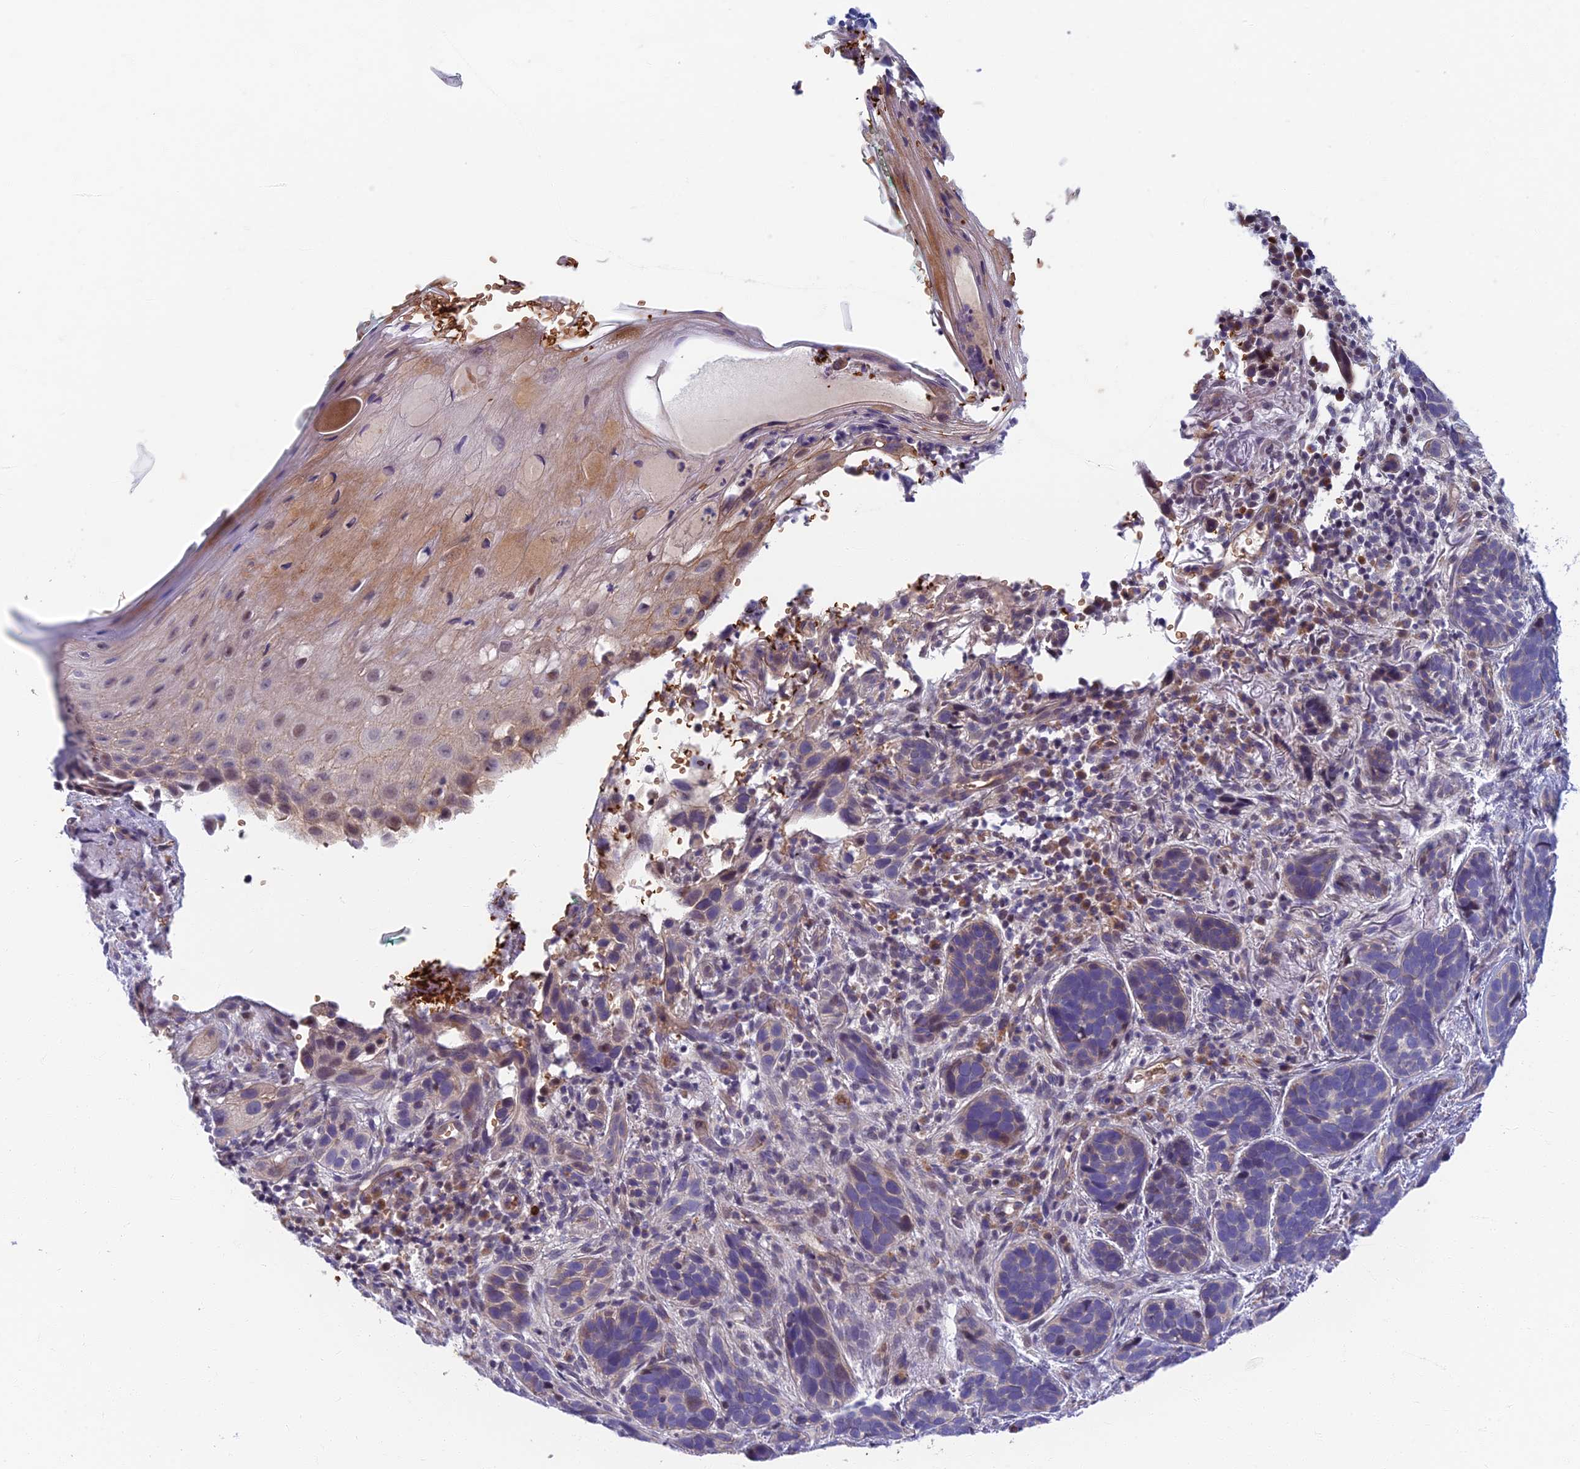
{"staining": {"intensity": "negative", "quantity": "none", "location": "none"}, "tissue": "skin cancer", "cell_type": "Tumor cells", "image_type": "cancer", "snomed": [{"axis": "morphology", "description": "Basal cell carcinoma"}, {"axis": "topography", "description": "Skin"}], "caption": "This micrograph is of basal cell carcinoma (skin) stained with immunohistochemistry to label a protein in brown with the nuclei are counter-stained blue. There is no staining in tumor cells. (IHC, brightfield microscopy, high magnification).", "gene": "RHBDL2", "patient": {"sex": "male", "age": 71}}